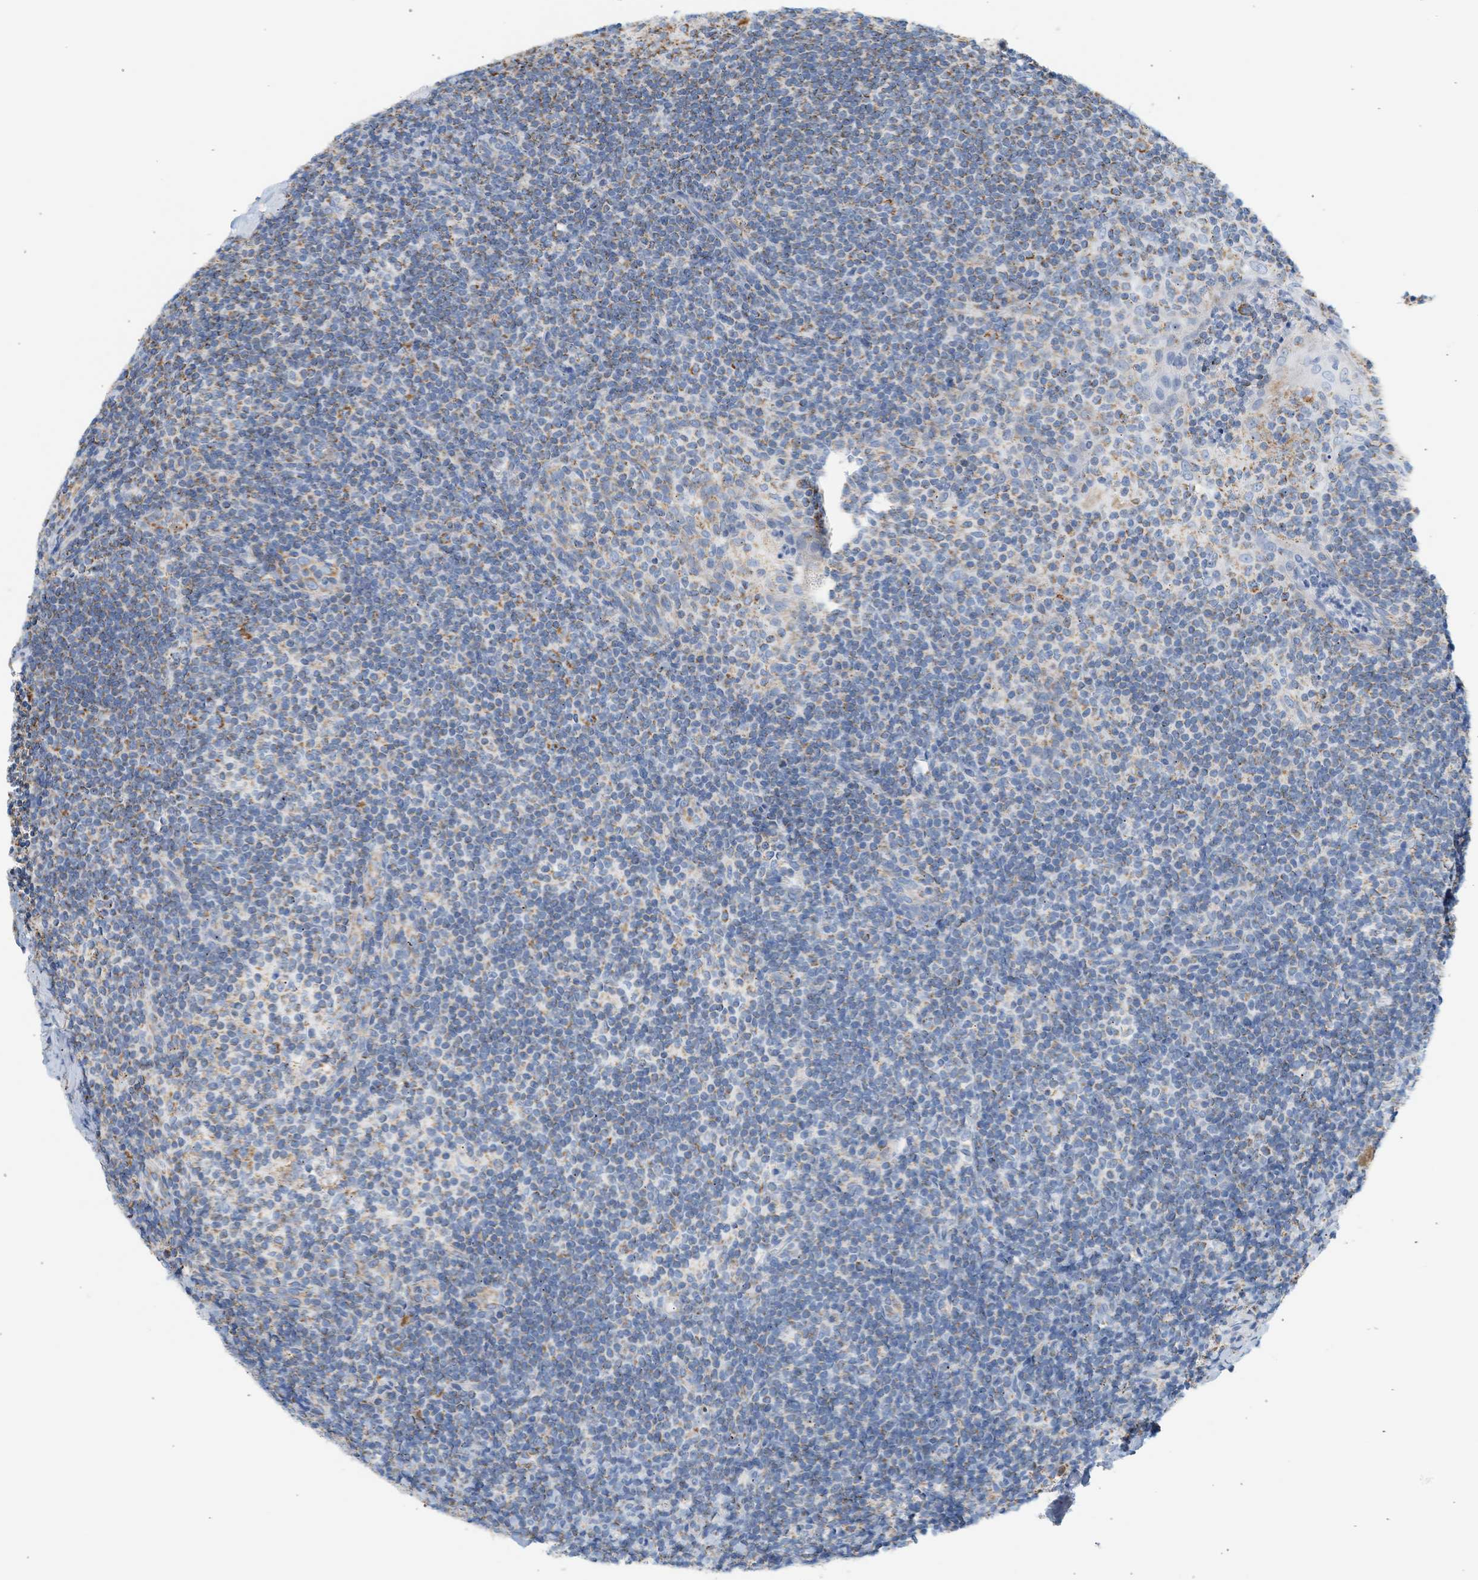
{"staining": {"intensity": "moderate", "quantity": "25%-75%", "location": "cytoplasmic/membranous"}, "tissue": "tonsil", "cell_type": "Germinal center cells", "image_type": "normal", "snomed": [{"axis": "morphology", "description": "Normal tissue, NOS"}, {"axis": "topography", "description": "Tonsil"}], "caption": "DAB (3,3'-diaminobenzidine) immunohistochemical staining of unremarkable human tonsil reveals moderate cytoplasmic/membranous protein expression in about 25%-75% of germinal center cells. Using DAB (brown) and hematoxylin (blue) stains, captured at high magnification using brightfield microscopy.", "gene": "GRPEL2", "patient": {"sex": "male", "age": 37}}